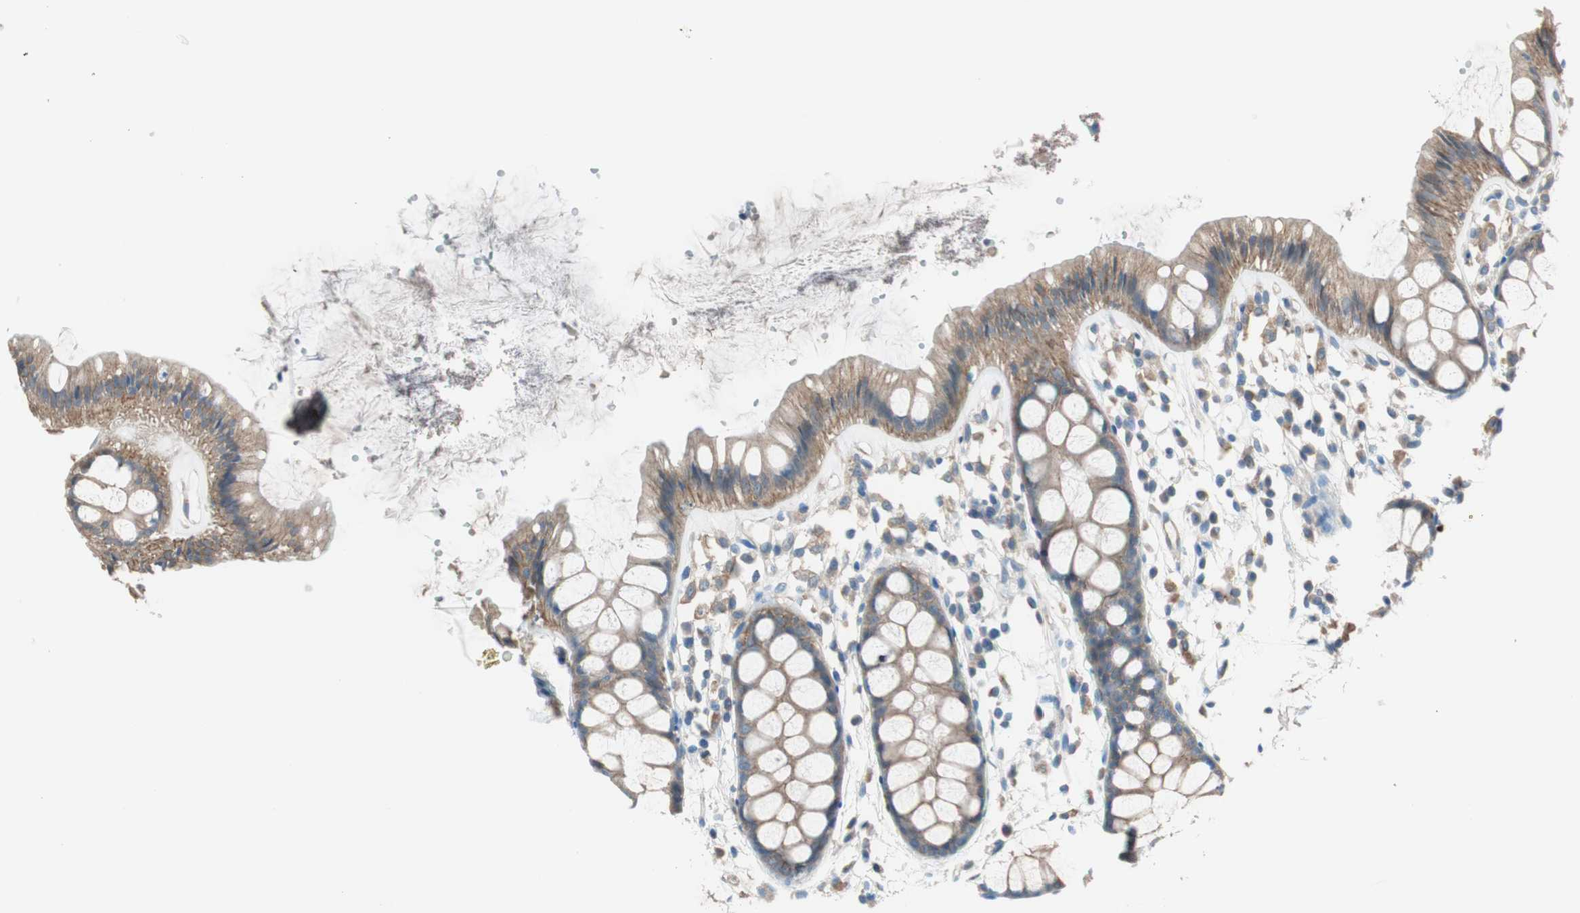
{"staining": {"intensity": "weak", "quantity": ">75%", "location": "cytoplasmic/membranous"}, "tissue": "rectum", "cell_type": "Glandular cells", "image_type": "normal", "snomed": [{"axis": "morphology", "description": "Normal tissue, NOS"}, {"axis": "topography", "description": "Rectum"}], "caption": "This histopathology image shows immunohistochemistry (IHC) staining of unremarkable human rectum, with low weak cytoplasmic/membranous expression in approximately >75% of glandular cells.", "gene": "GLUL", "patient": {"sex": "female", "age": 66}}